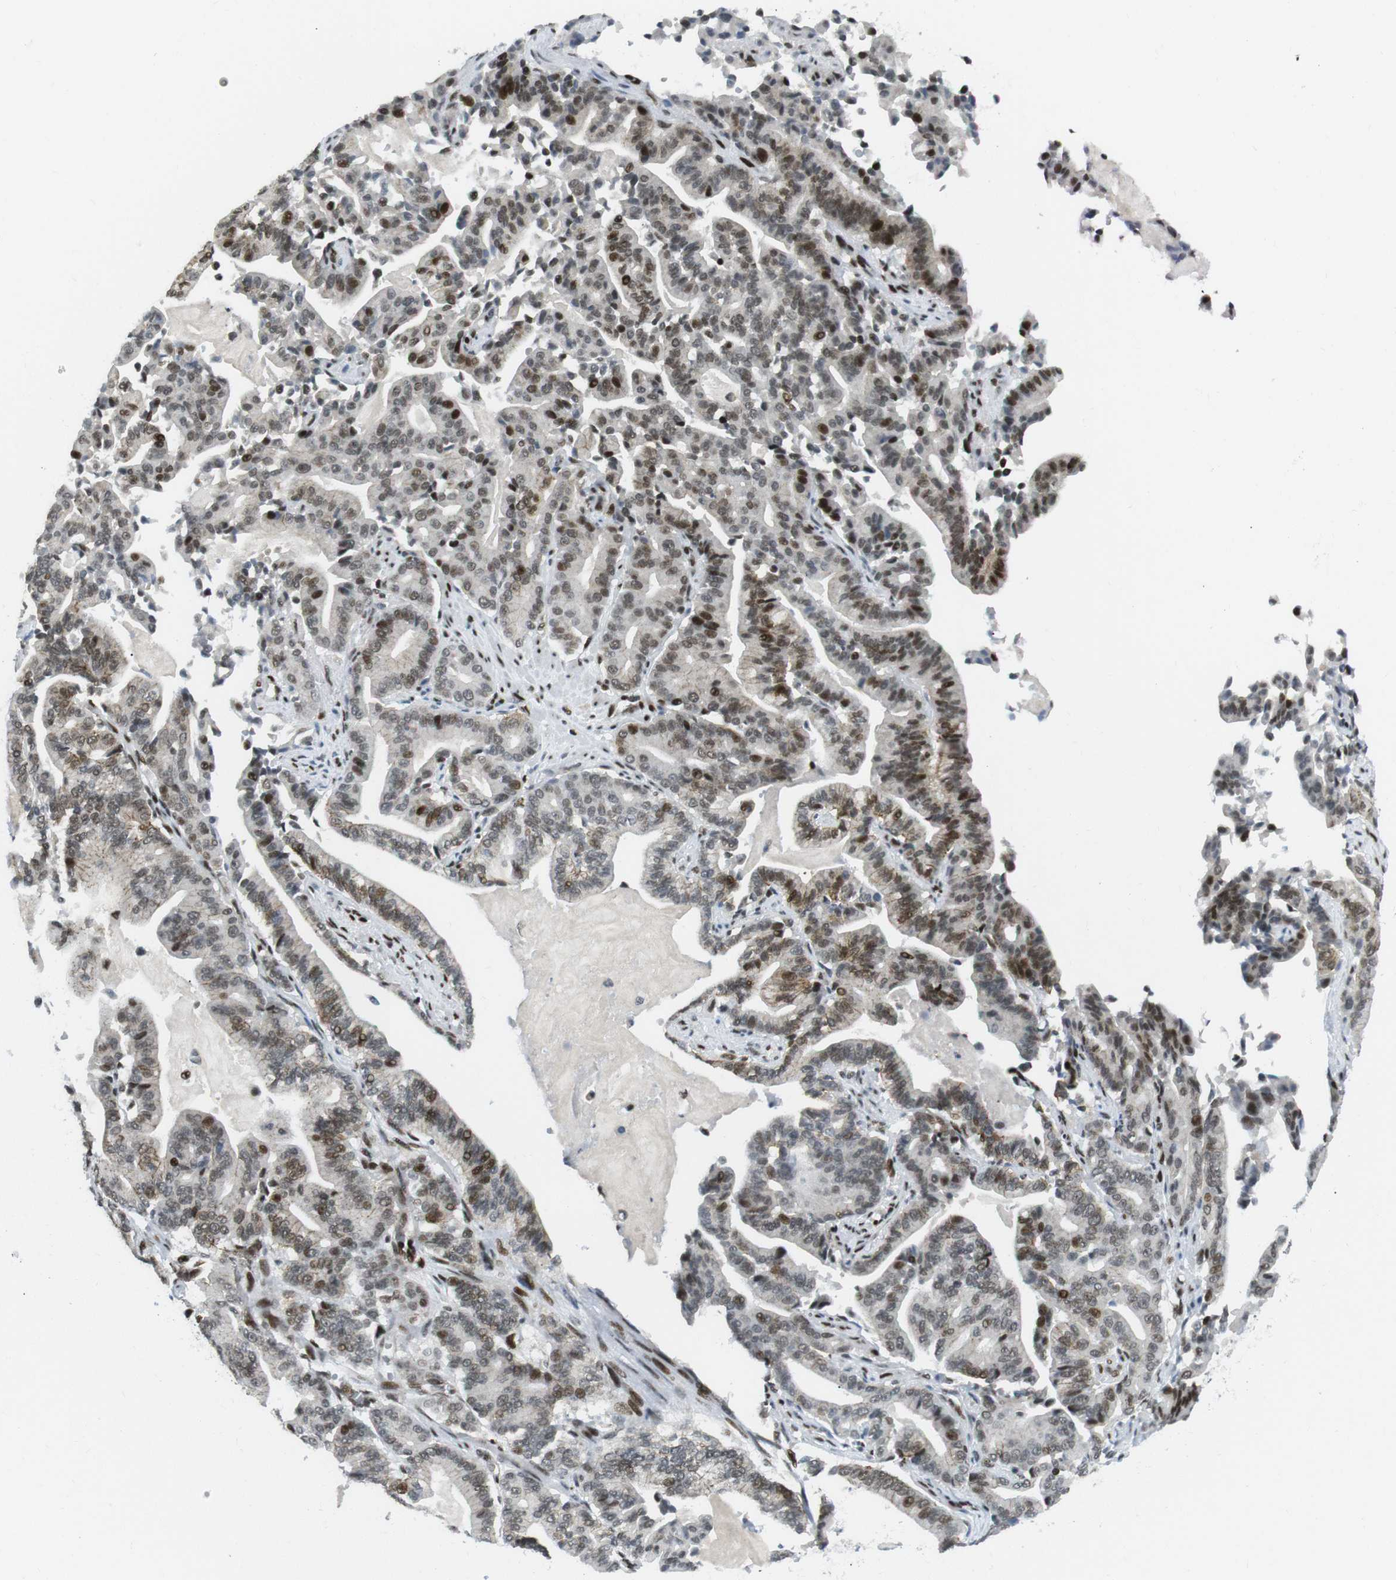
{"staining": {"intensity": "moderate", "quantity": "25%-75%", "location": "nuclear"}, "tissue": "pancreatic cancer", "cell_type": "Tumor cells", "image_type": "cancer", "snomed": [{"axis": "morphology", "description": "Normal tissue, NOS"}, {"axis": "morphology", "description": "Adenocarcinoma, NOS"}, {"axis": "topography", "description": "Pancreas"}], "caption": "Brown immunohistochemical staining in pancreatic cancer demonstrates moderate nuclear positivity in about 25%-75% of tumor cells. (Stains: DAB (3,3'-diaminobenzidine) in brown, nuclei in blue, Microscopy: brightfield microscopy at high magnification).", "gene": "ARID1A", "patient": {"sex": "male", "age": 63}}